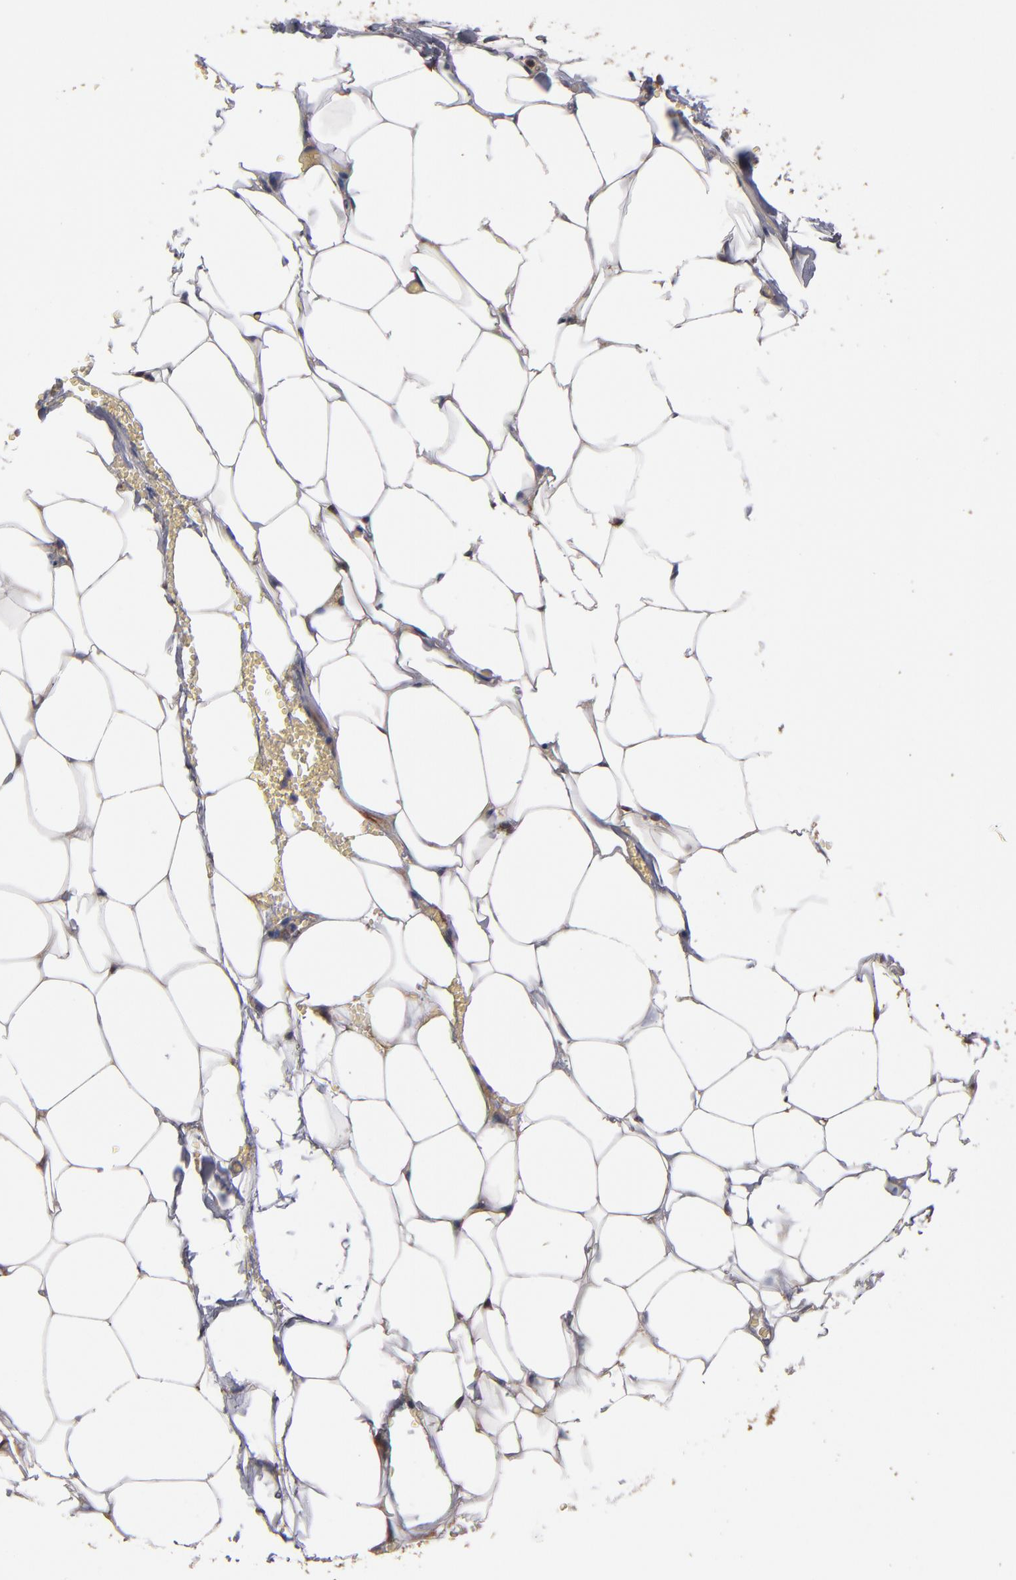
{"staining": {"intensity": "moderate", "quantity": ">75%", "location": "cytoplasmic/membranous,nuclear"}, "tissue": "adrenal gland", "cell_type": "Glandular cells", "image_type": "normal", "snomed": [{"axis": "morphology", "description": "Normal tissue, NOS"}, {"axis": "topography", "description": "Adrenal gland"}], "caption": "Protein staining reveals moderate cytoplasmic/membranous,nuclear staining in about >75% of glandular cells in benign adrenal gland. (IHC, brightfield microscopy, high magnification).", "gene": "GMFB", "patient": {"sex": "female", "age": 71}}